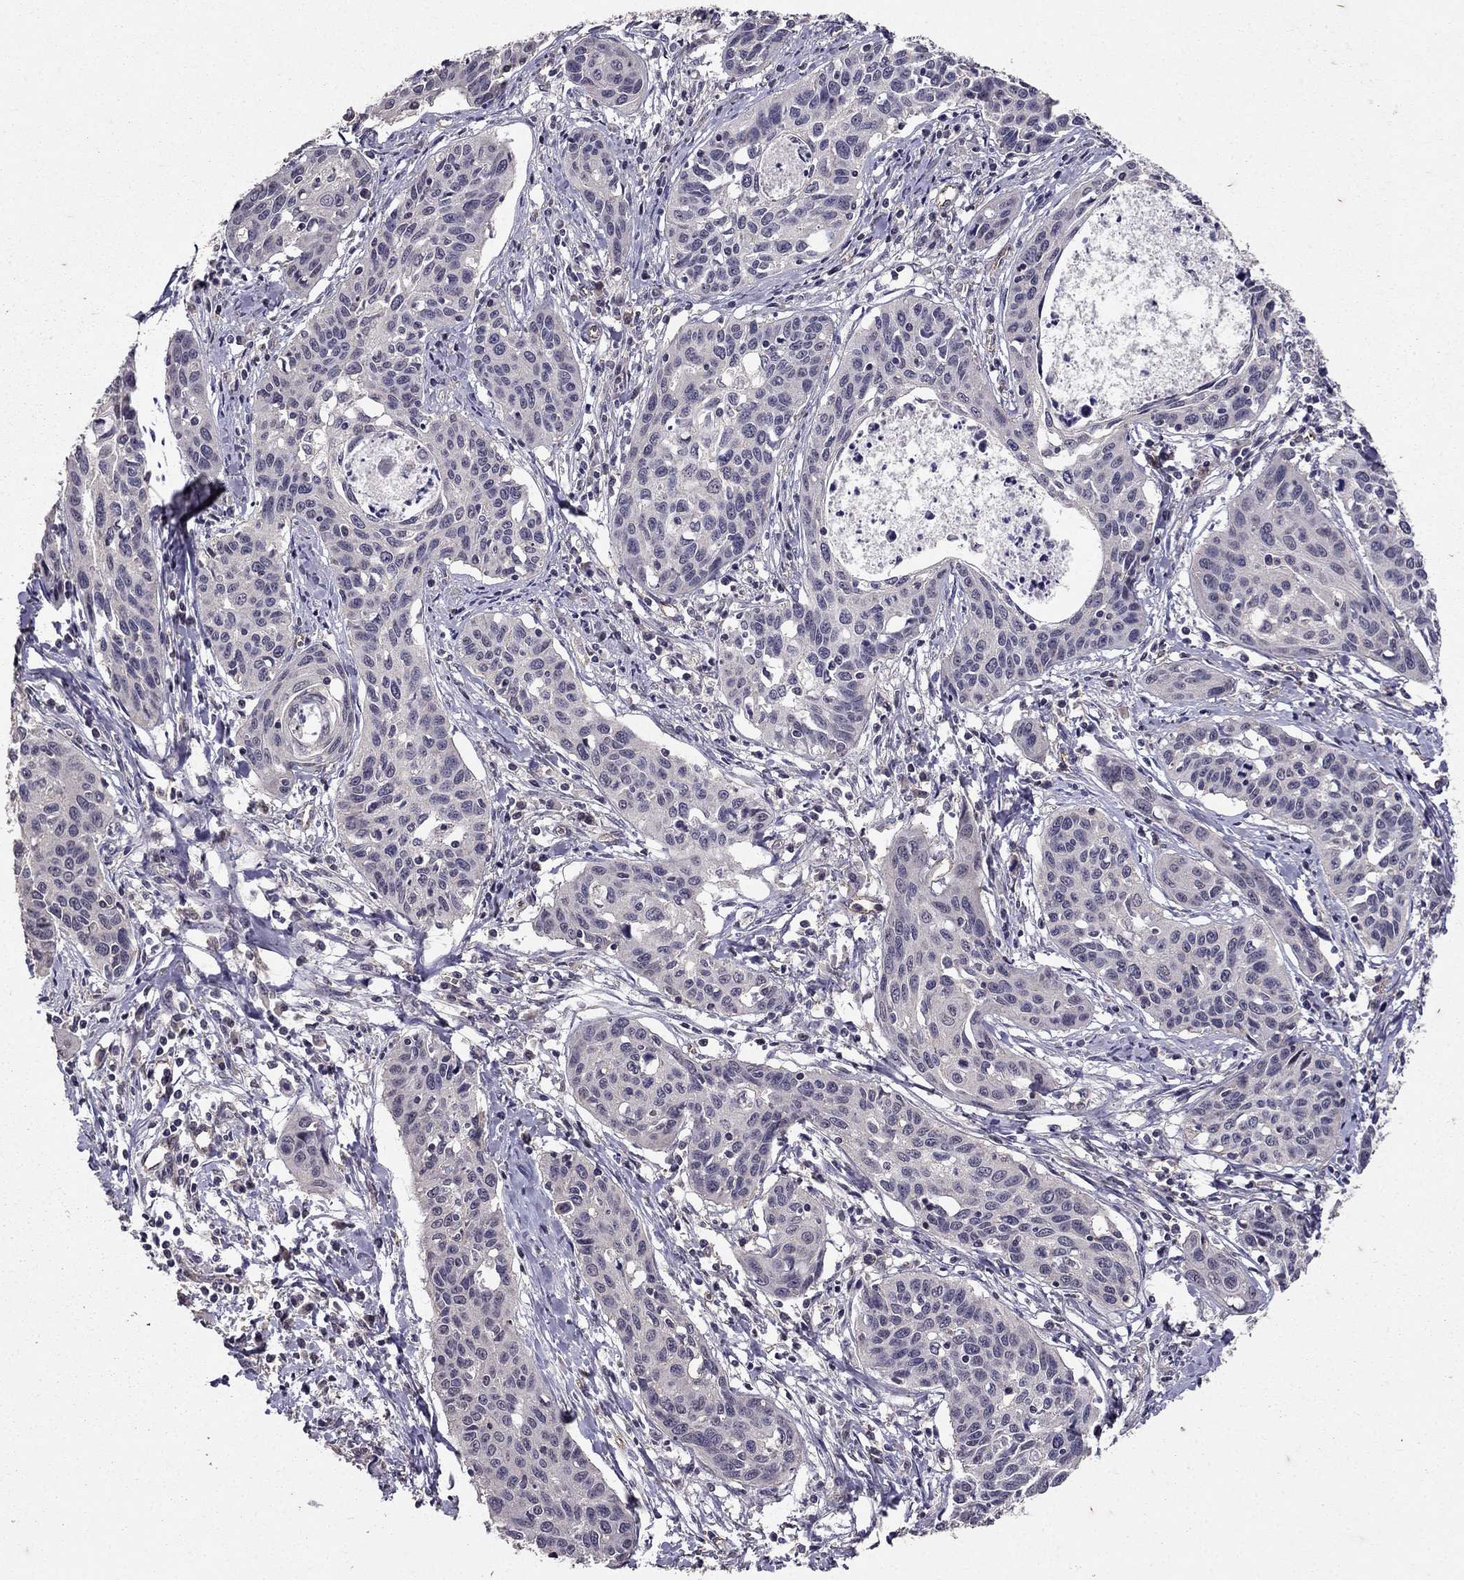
{"staining": {"intensity": "negative", "quantity": "none", "location": "none"}, "tissue": "cervical cancer", "cell_type": "Tumor cells", "image_type": "cancer", "snomed": [{"axis": "morphology", "description": "Squamous cell carcinoma, NOS"}, {"axis": "topography", "description": "Cervix"}], "caption": "This is a photomicrograph of immunohistochemistry staining of cervical cancer (squamous cell carcinoma), which shows no staining in tumor cells.", "gene": "RASIP1", "patient": {"sex": "female", "age": 31}}